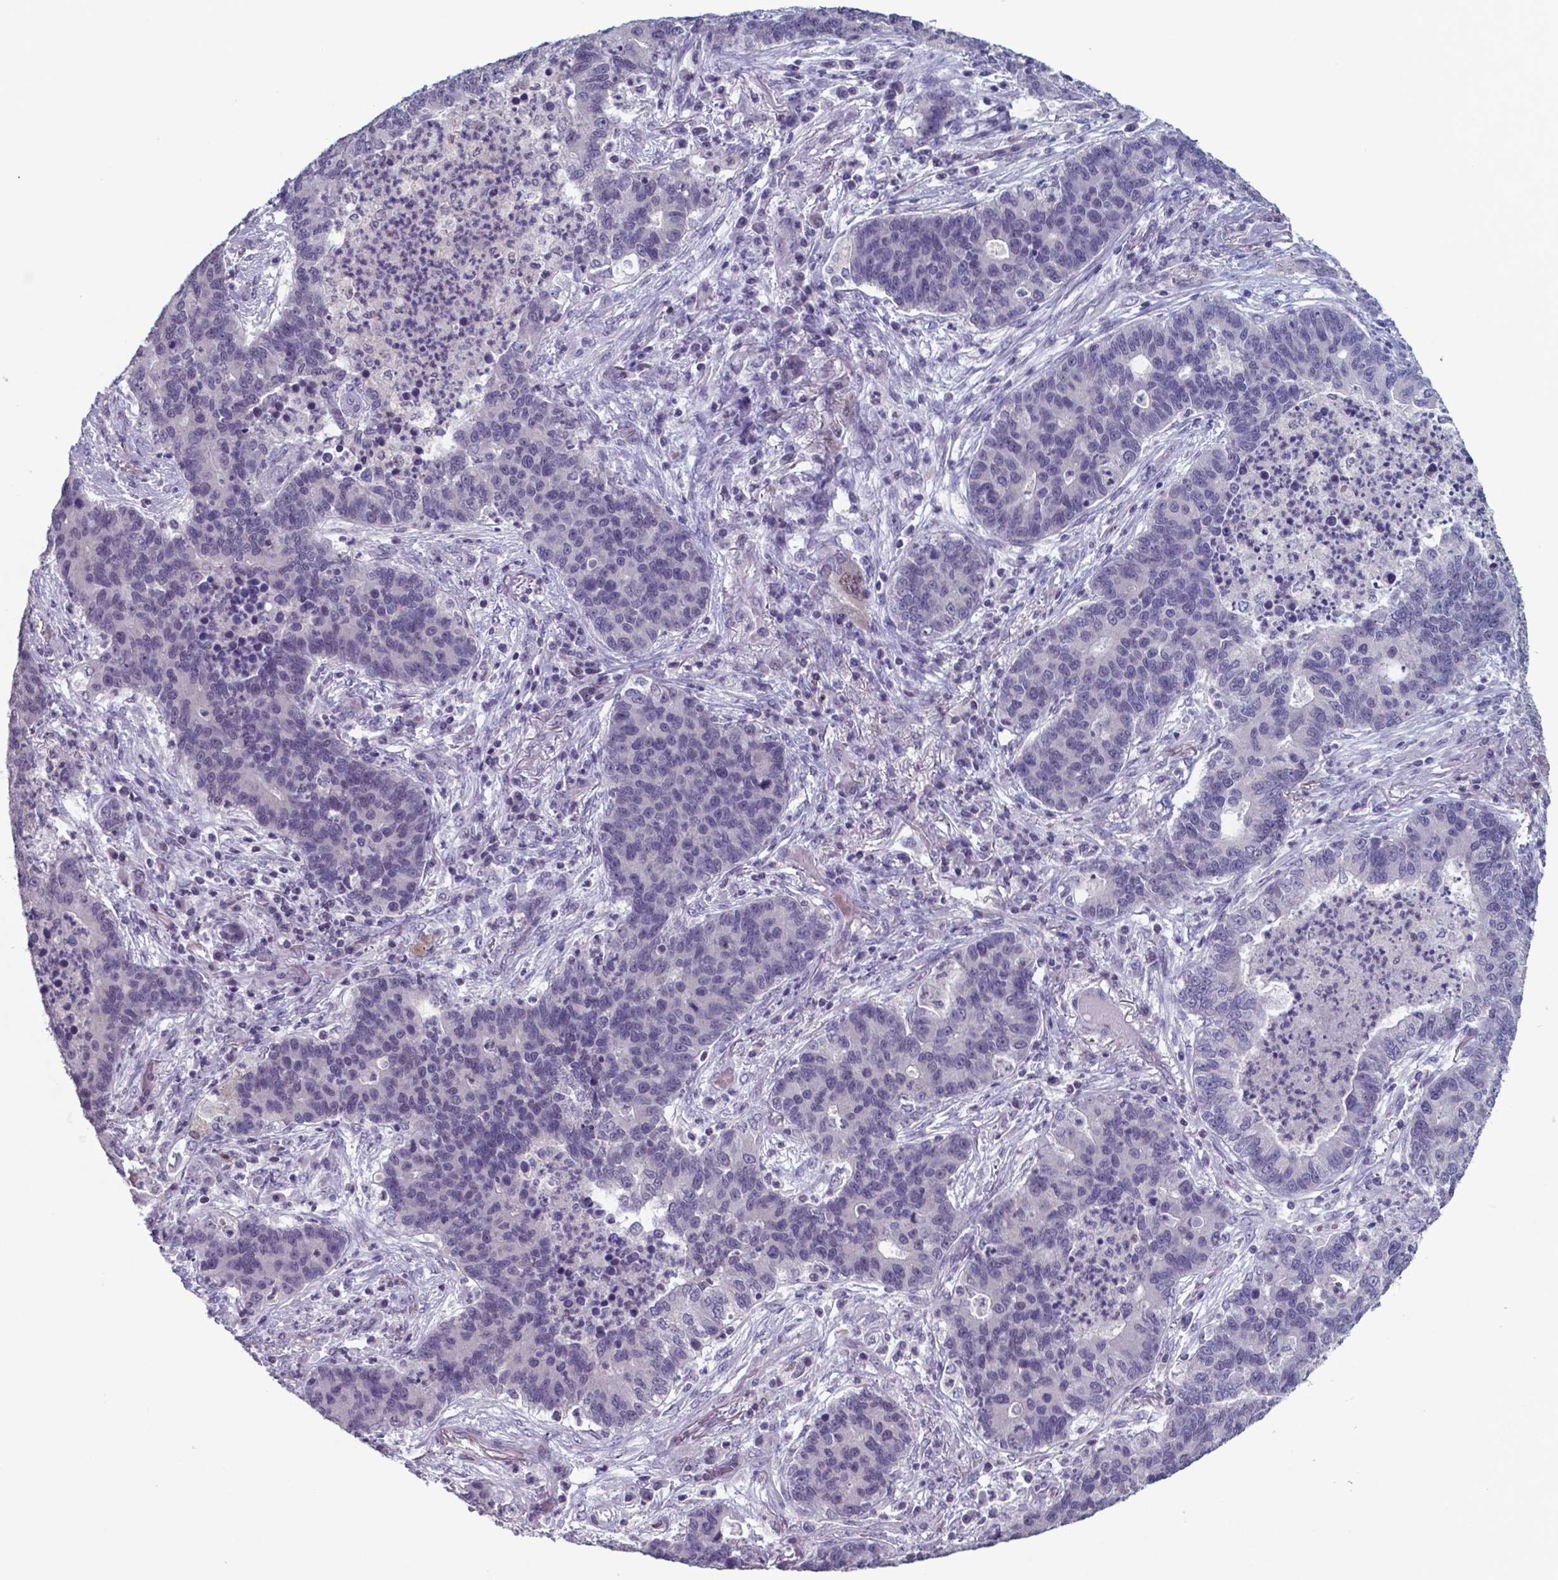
{"staining": {"intensity": "negative", "quantity": "none", "location": "none"}, "tissue": "lung cancer", "cell_type": "Tumor cells", "image_type": "cancer", "snomed": [{"axis": "morphology", "description": "Adenocarcinoma, NOS"}, {"axis": "topography", "description": "Lung"}], "caption": "Immunohistochemistry photomicrograph of lung cancer stained for a protein (brown), which reveals no positivity in tumor cells.", "gene": "TDP2", "patient": {"sex": "female", "age": 57}}